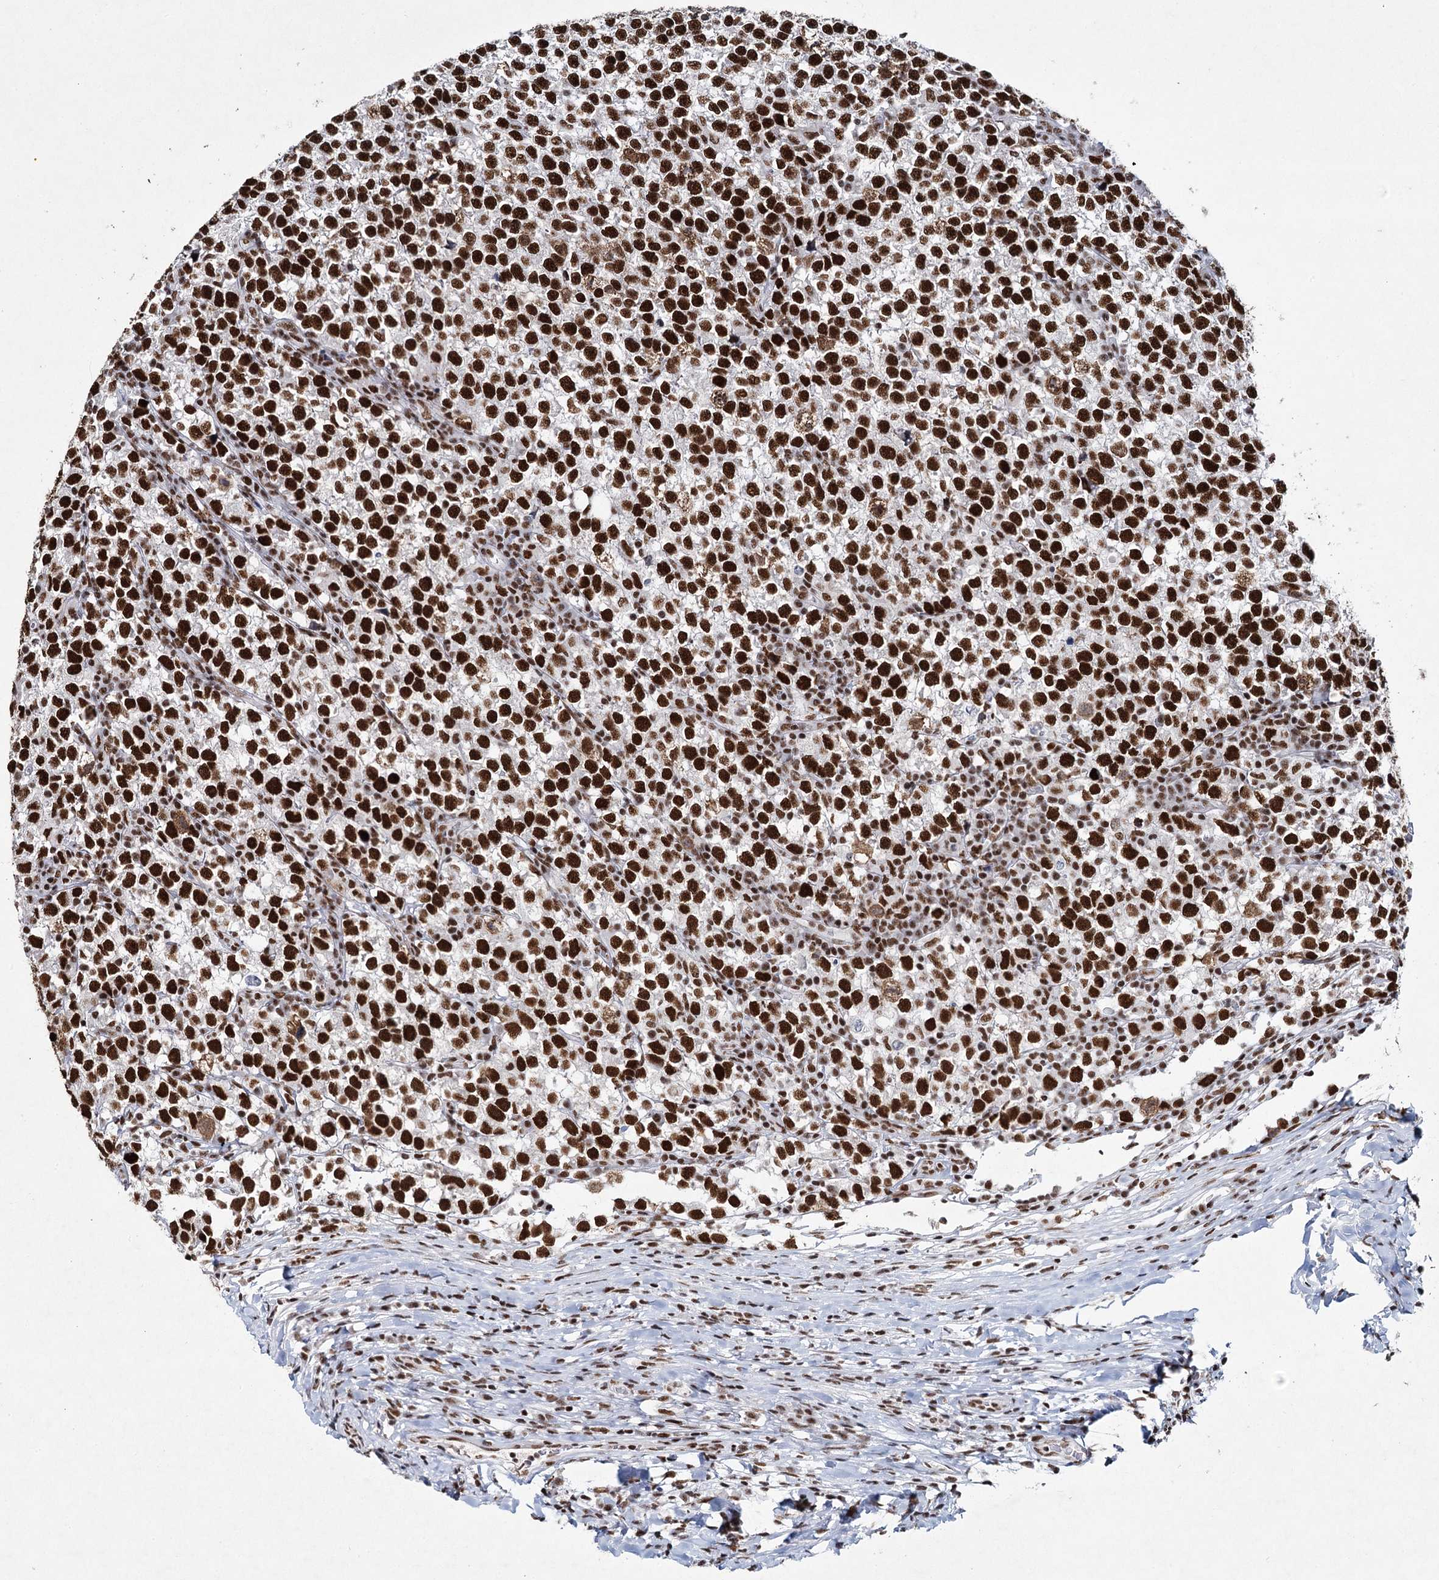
{"staining": {"intensity": "strong", "quantity": ">75%", "location": "nuclear"}, "tissue": "testis cancer", "cell_type": "Tumor cells", "image_type": "cancer", "snomed": [{"axis": "morphology", "description": "Normal tissue, NOS"}, {"axis": "morphology", "description": "Seminoma, NOS"}, {"axis": "topography", "description": "Testis"}], "caption": "Testis cancer was stained to show a protein in brown. There is high levels of strong nuclear expression in approximately >75% of tumor cells.", "gene": "SCAF8", "patient": {"sex": "male", "age": 43}}